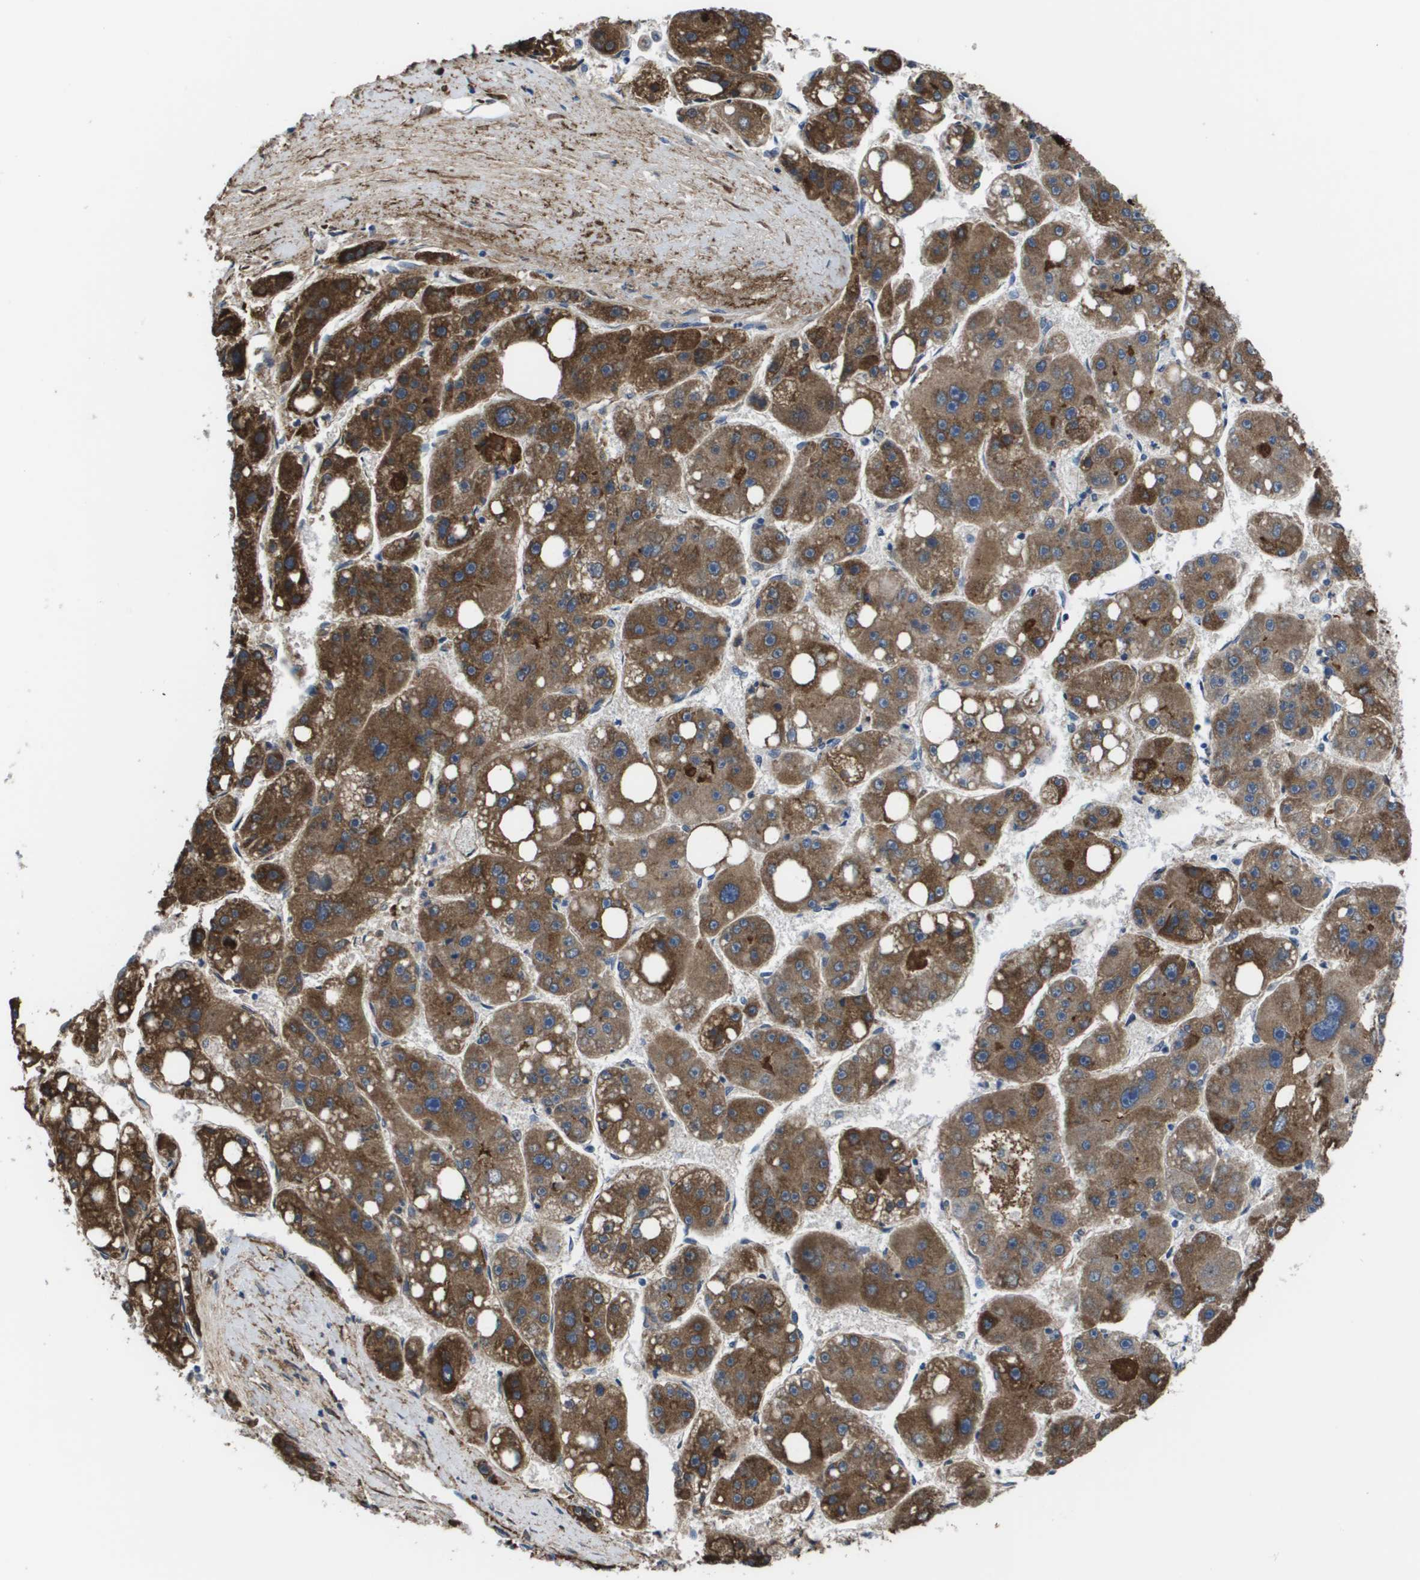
{"staining": {"intensity": "strong", "quantity": ">75%", "location": "cytoplasmic/membranous"}, "tissue": "liver cancer", "cell_type": "Tumor cells", "image_type": "cancer", "snomed": [{"axis": "morphology", "description": "Carcinoma, Hepatocellular, NOS"}, {"axis": "topography", "description": "Liver"}], "caption": "High-power microscopy captured an immunohistochemistry photomicrograph of hepatocellular carcinoma (liver), revealing strong cytoplasmic/membranous expression in about >75% of tumor cells.", "gene": "VTN", "patient": {"sex": "female", "age": 61}}